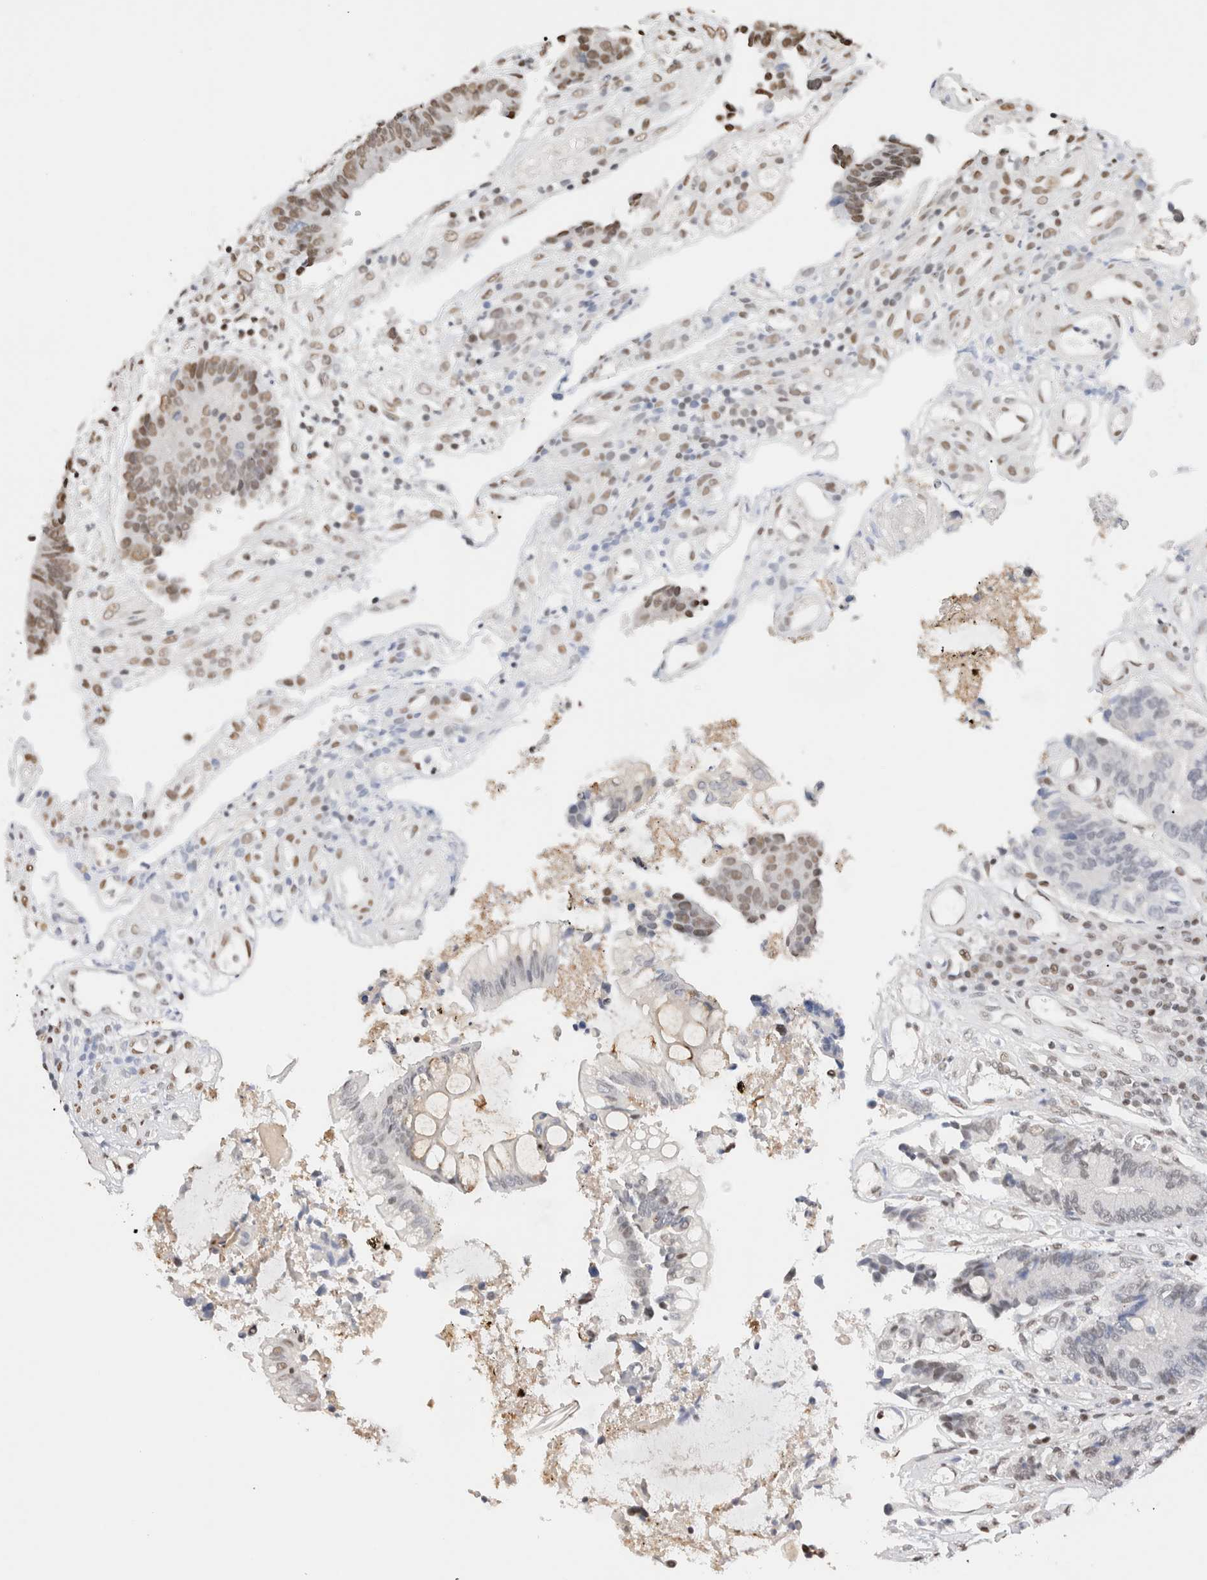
{"staining": {"intensity": "moderate", "quantity": "<25%", "location": "nuclear"}, "tissue": "colorectal cancer", "cell_type": "Tumor cells", "image_type": "cancer", "snomed": [{"axis": "morphology", "description": "Adenocarcinoma, NOS"}, {"axis": "topography", "description": "Rectum"}], "caption": "Moderate nuclear staining is present in approximately <25% of tumor cells in colorectal cancer (adenocarcinoma).", "gene": "SUPT3H", "patient": {"sex": "male", "age": 84}}